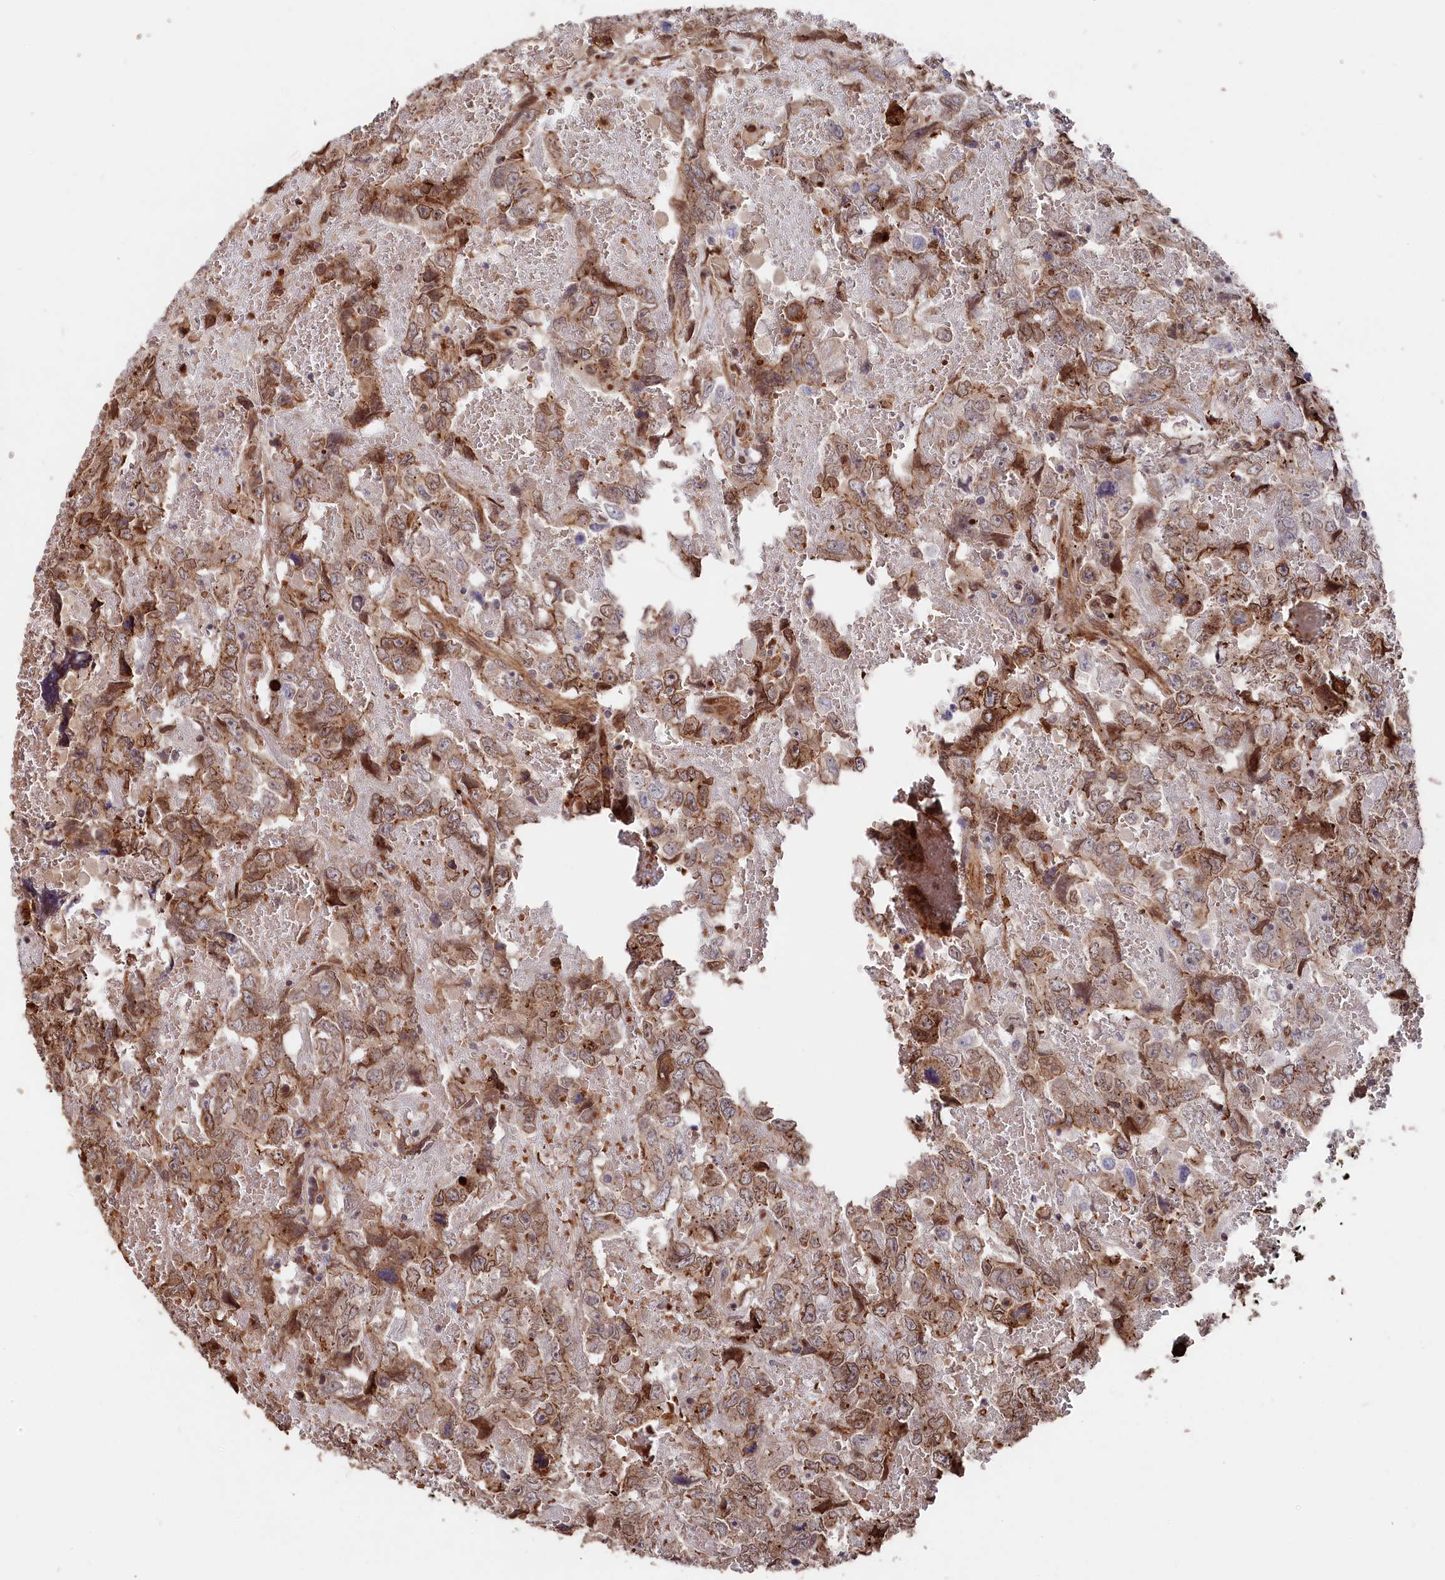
{"staining": {"intensity": "moderate", "quantity": ">75%", "location": "cytoplasmic/membranous"}, "tissue": "testis cancer", "cell_type": "Tumor cells", "image_type": "cancer", "snomed": [{"axis": "morphology", "description": "Carcinoma, Embryonal, NOS"}, {"axis": "topography", "description": "Testis"}], "caption": "High-power microscopy captured an immunohistochemistry image of testis embryonal carcinoma, revealing moderate cytoplasmic/membranous expression in approximately >75% of tumor cells.", "gene": "TNKS1BP1", "patient": {"sex": "male", "age": 45}}